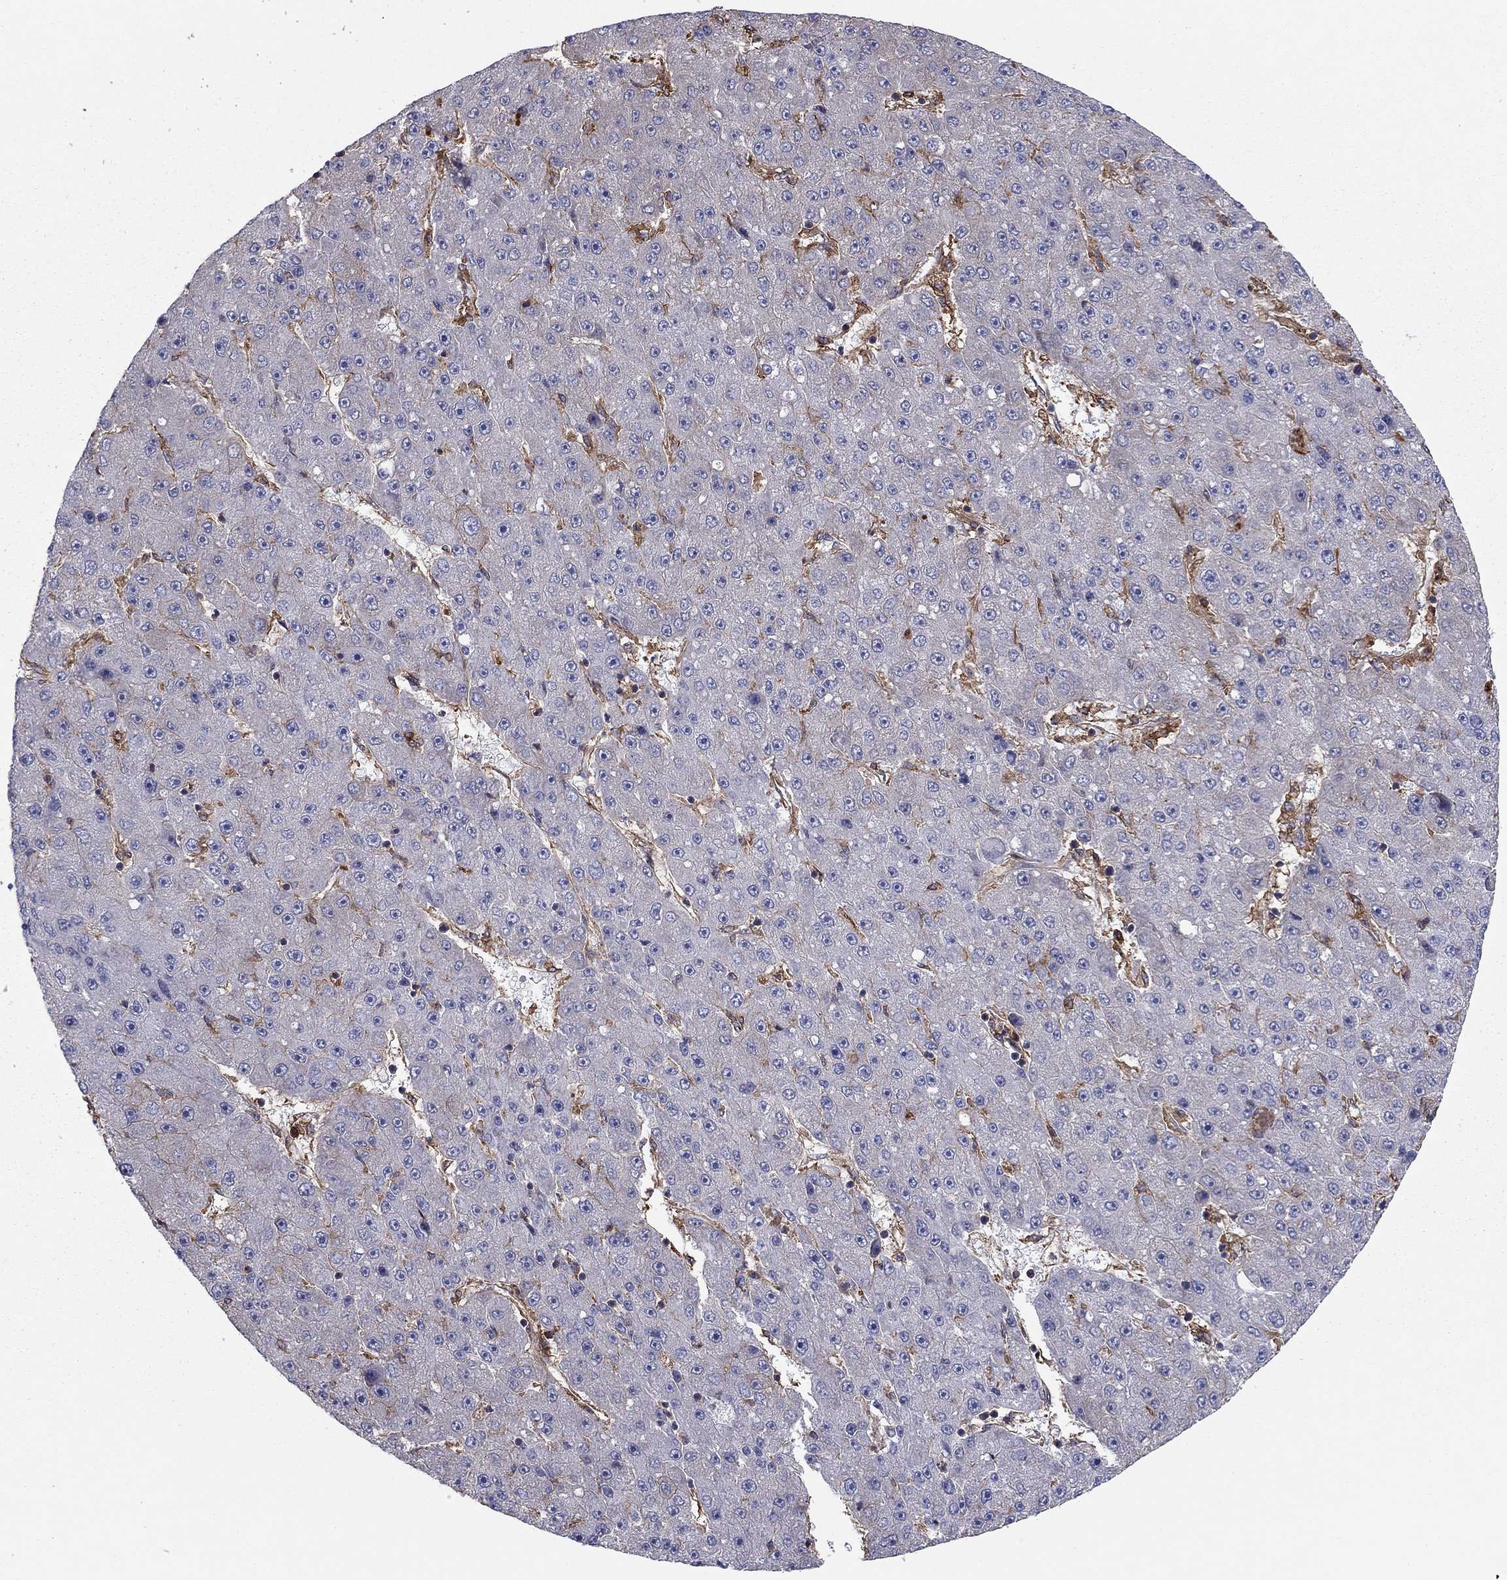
{"staining": {"intensity": "negative", "quantity": "none", "location": "none"}, "tissue": "liver cancer", "cell_type": "Tumor cells", "image_type": "cancer", "snomed": [{"axis": "morphology", "description": "Carcinoma, Hepatocellular, NOS"}, {"axis": "topography", "description": "Liver"}], "caption": "A micrograph of human liver cancer is negative for staining in tumor cells.", "gene": "EHBP1L1", "patient": {"sex": "male", "age": 67}}